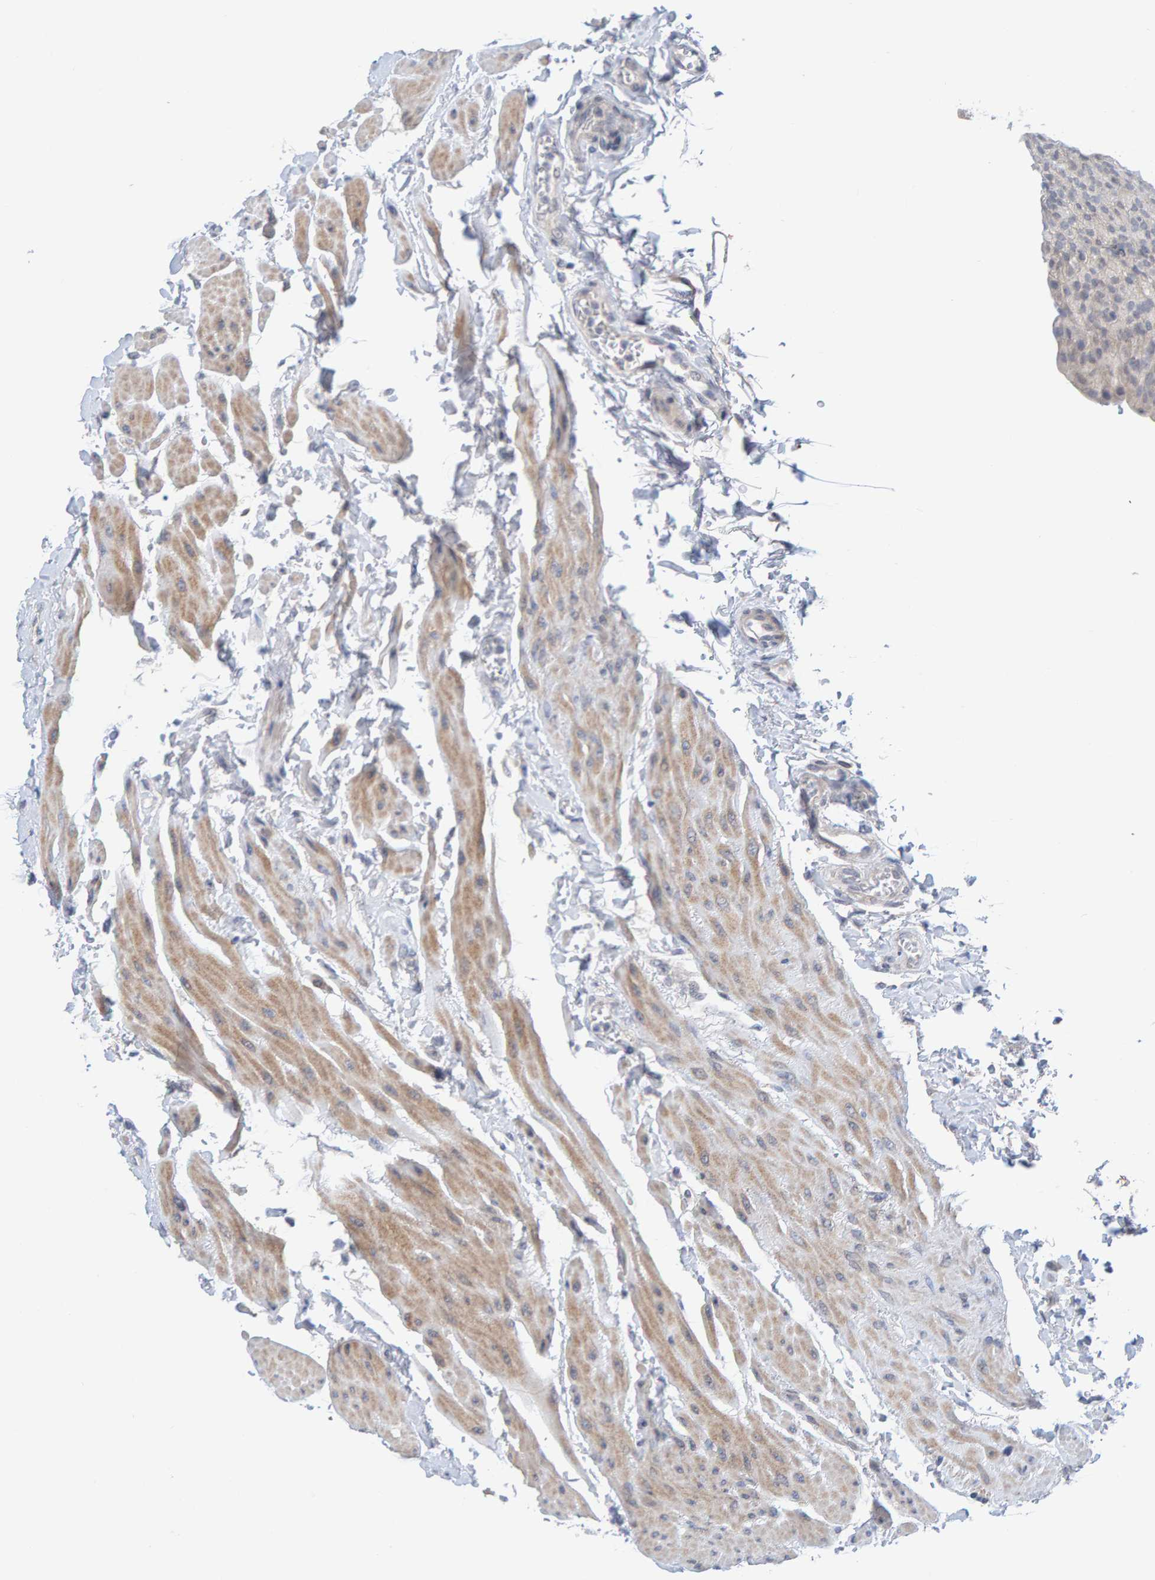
{"staining": {"intensity": "negative", "quantity": "none", "location": "none"}, "tissue": "urinary bladder", "cell_type": "Urothelial cells", "image_type": "normal", "snomed": [{"axis": "morphology", "description": "Normal tissue, NOS"}, {"axis": "topography", "description": "Urinary bladder"}], "caption": "IHC of unremarkable human urinary bladder shows no positivity in urothelial cells.", "gene": "CDH2", "patient": {"sex": "female", "age": 79}}